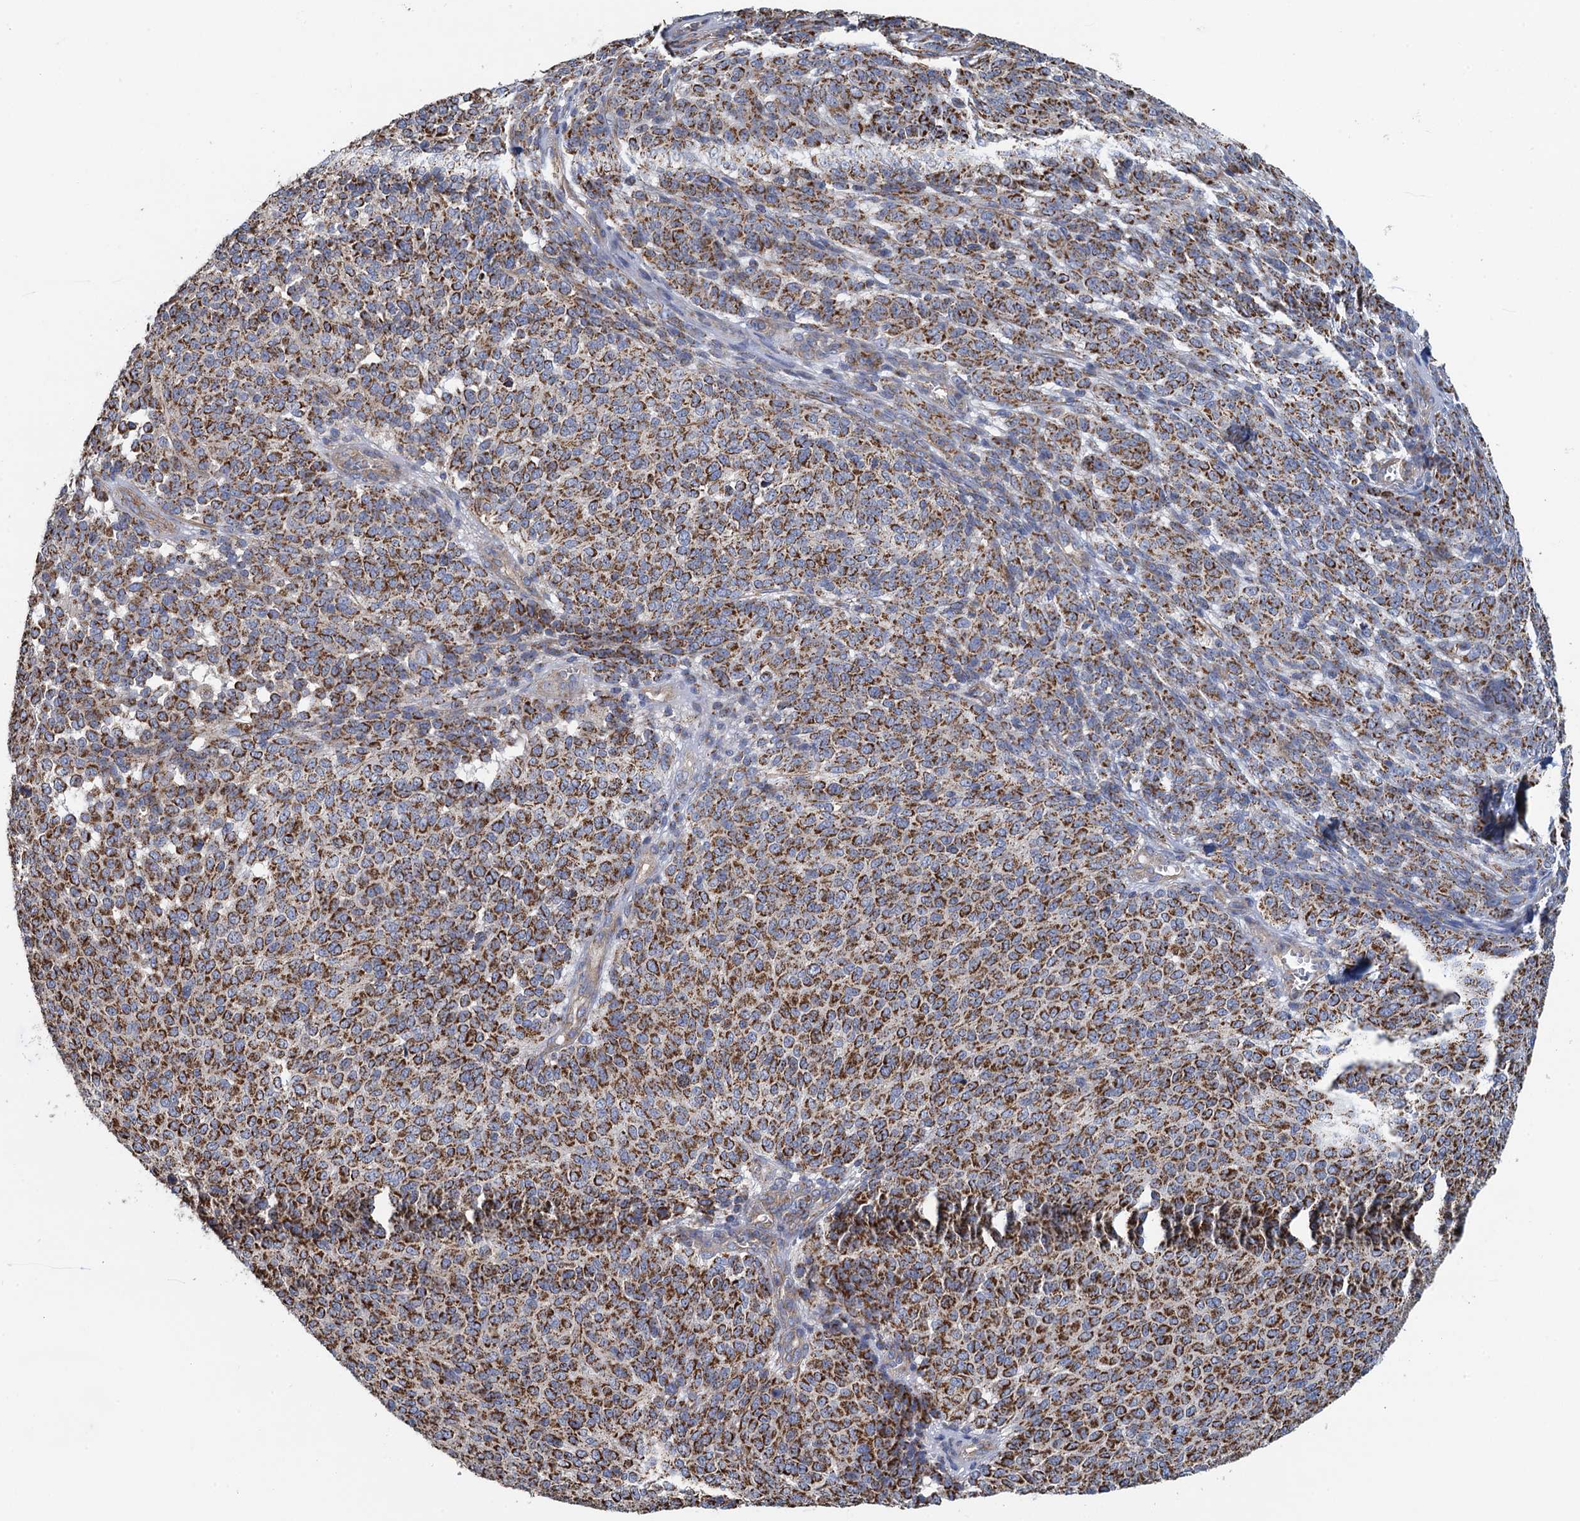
{"staining": {"intensity": "moderate", "quantity": ">75%", "location": "cytoplasmic/membranous"}, "tissue": "melanoma", "cell_type": "Tumor cells", "image_type": "cancer", "snomed": [{"axis": "morphology", "description": "Malignant melanoma, NOS"}, {"axis": "topography", "description": "Skin"}], "caption": "A medium amount of moderate cytoplasmic/membranous staining is appreciated in approximately >75% of tumor cells in malignant melanoma tissue.", "gene": "GCSH", "patient": {"sex": "male", "age": 49}}